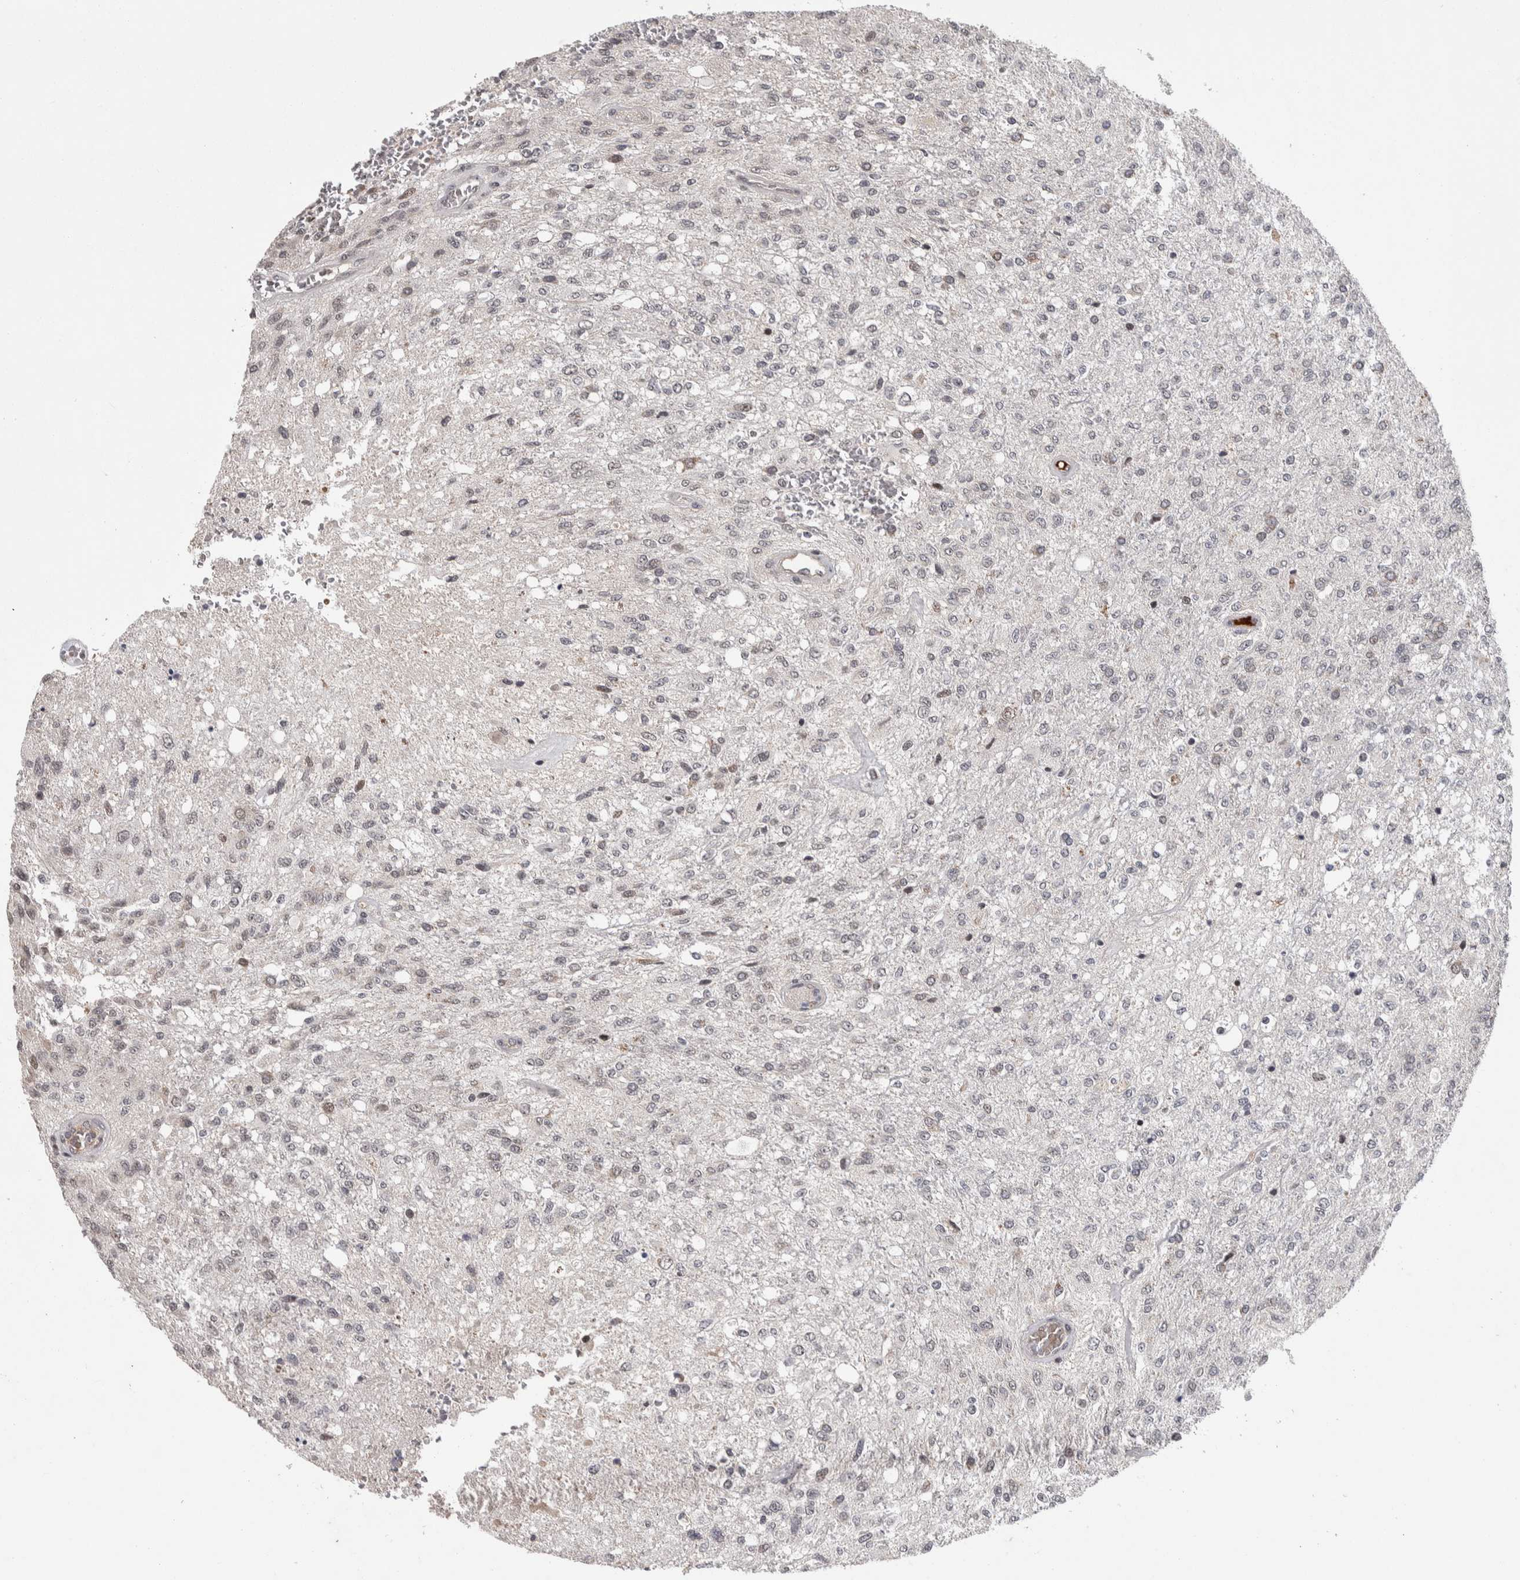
{"staining": {"intensity": "negative", "quantity": "none", "location": "none"}, "tissue": "glioma", "cell_type": "Tumor cells", "image_type": "cancer", "snomed": [{"axis": "morphology", "description": "Normal tissue, NOS"}, {"axis": "morphology", "description": "Glioma, malignant, High grade"}, {"axis": "topography", "description": "Cerebral cortex"}], "caption": "DAB immunohistochemical staining of human malignant glioma (high-grade) shows no significant staining in tumor cells.", "gene": "ZNF592", "patient": {"sex": "male", "age": 77}}